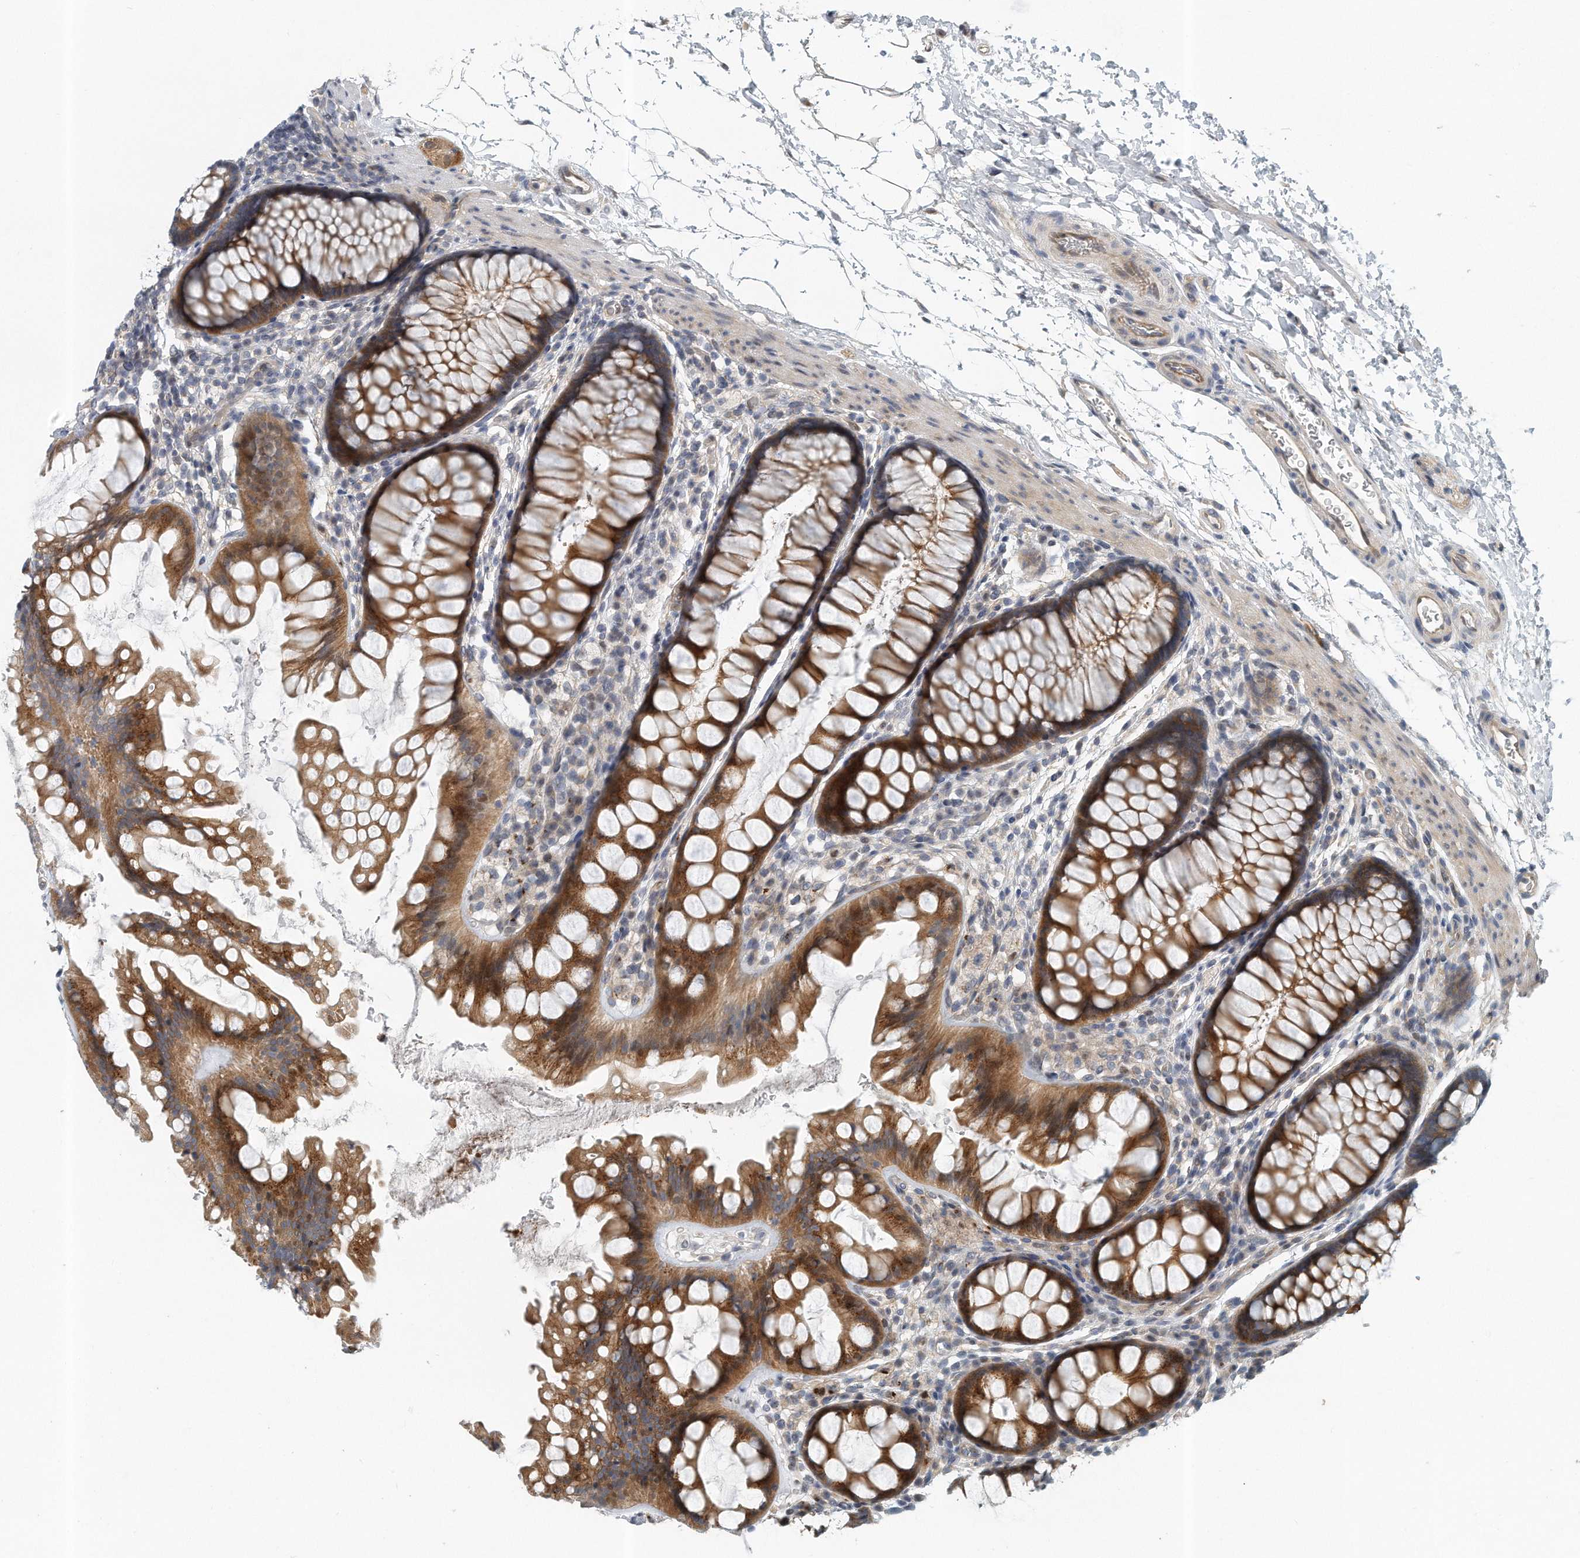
{"staining": {"intensity": "moderate", "quantity": ">75%", "location": "cytoplasmic/membranous"}, "tissue": "colon", "cell_type": "Endothelial cells", "image_type": "normal", "snomed": [{"axis": "morphology", "description": "Normal tissue, NOS"}, {"axis": "topography", "description": "Colon"}], "caption": "Colon was stained to show a protein in brown. There is medium levels of moderate cytoplasmic/membranous positivity in approximately >75% of endothelial cells. (DAB IHC with brightfield microscopy, high magnification).", "gene": "PCDH8", "patient": {"sex": "female", "age": 62}}